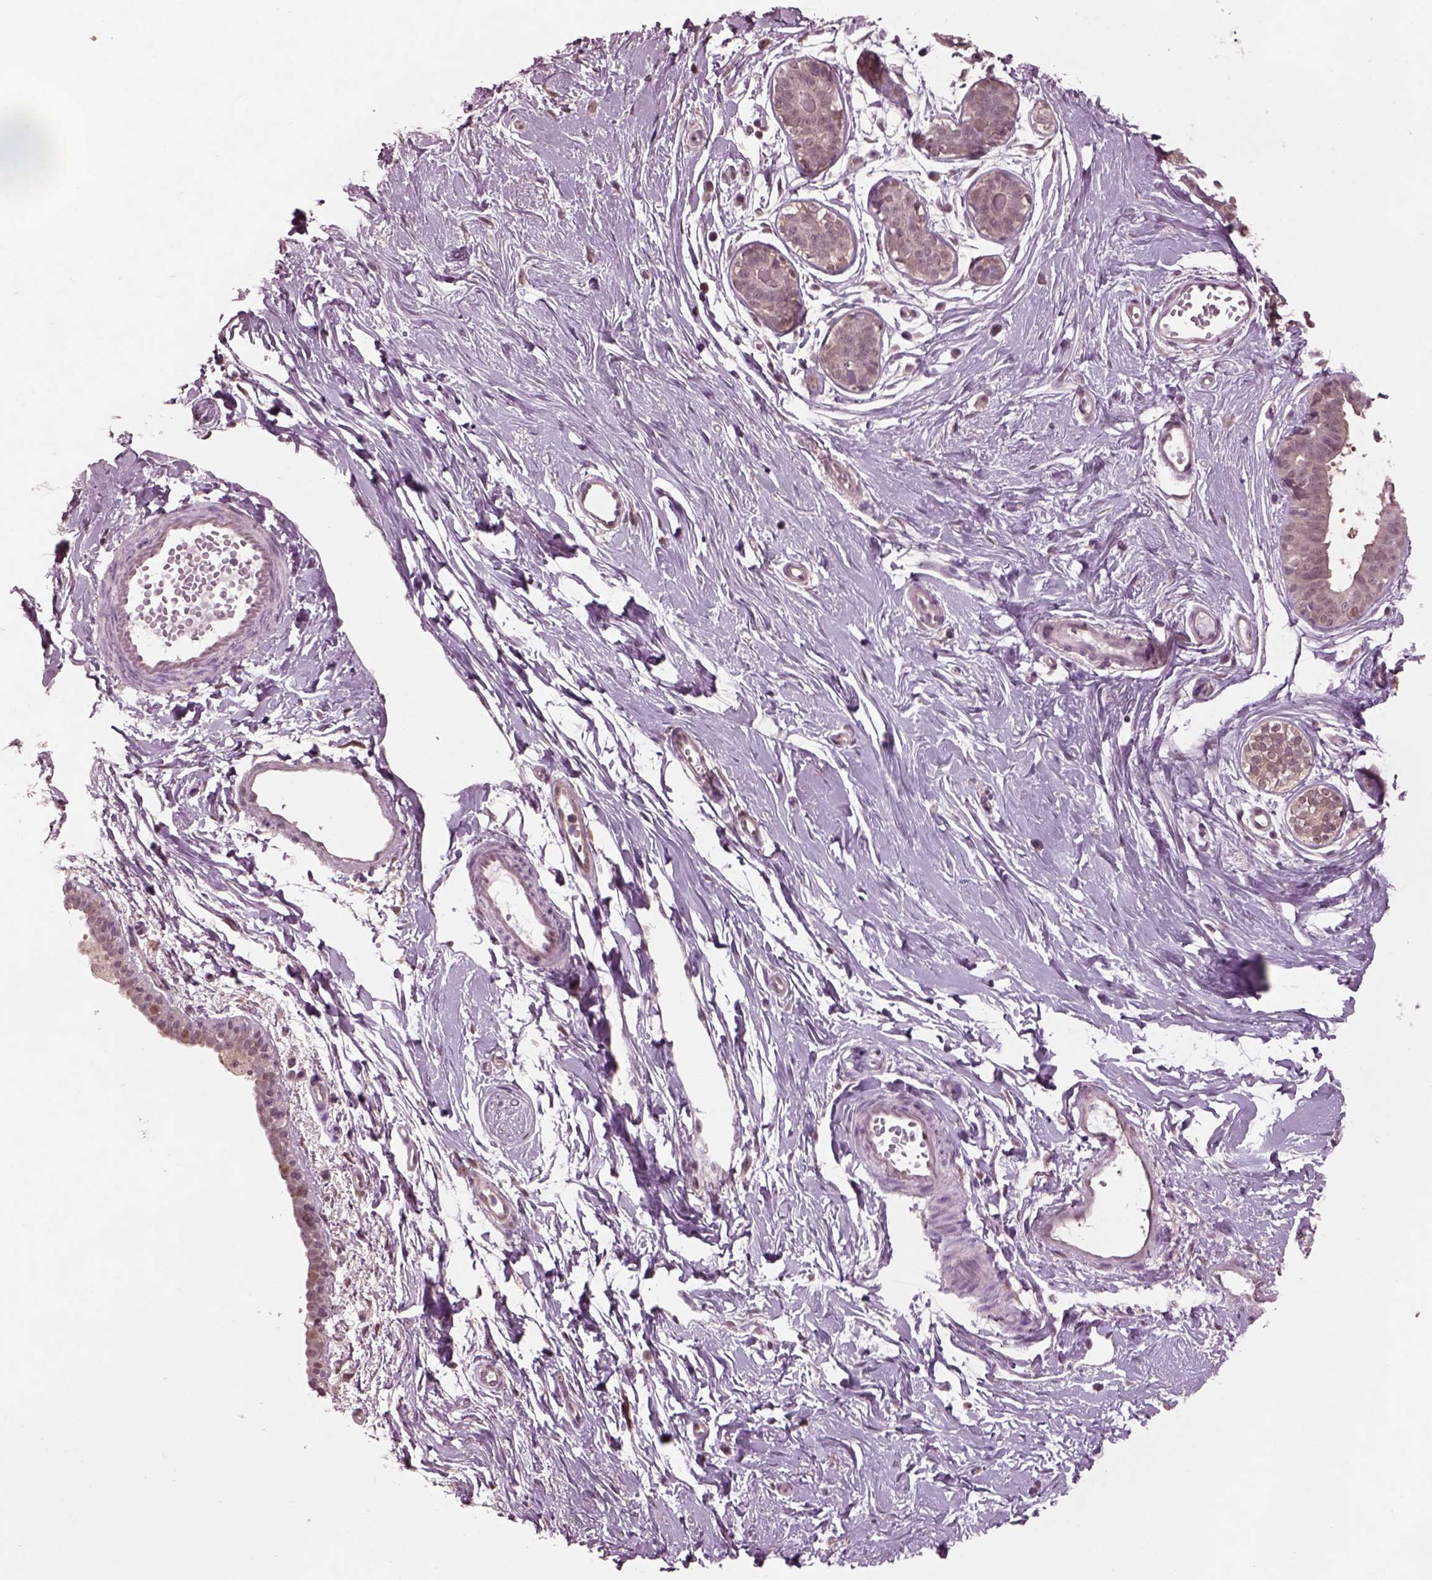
{"staining": {"intensity": "negative", "quantity": "none", "location": "none"}, "tissue": "breast", "cell_type": "Adipocytes", "image_type": "normal", "snomed": [{"axis": "morphology", "description": "Normal tissue, NOS"}, {"axis": "topography", "description": "Breast"}], "caption": "Protein analysis of benign breast reveals no significant expression in adipocytes.", "gene": "SRI", "patient": {"sex": "female", "age": 49}}